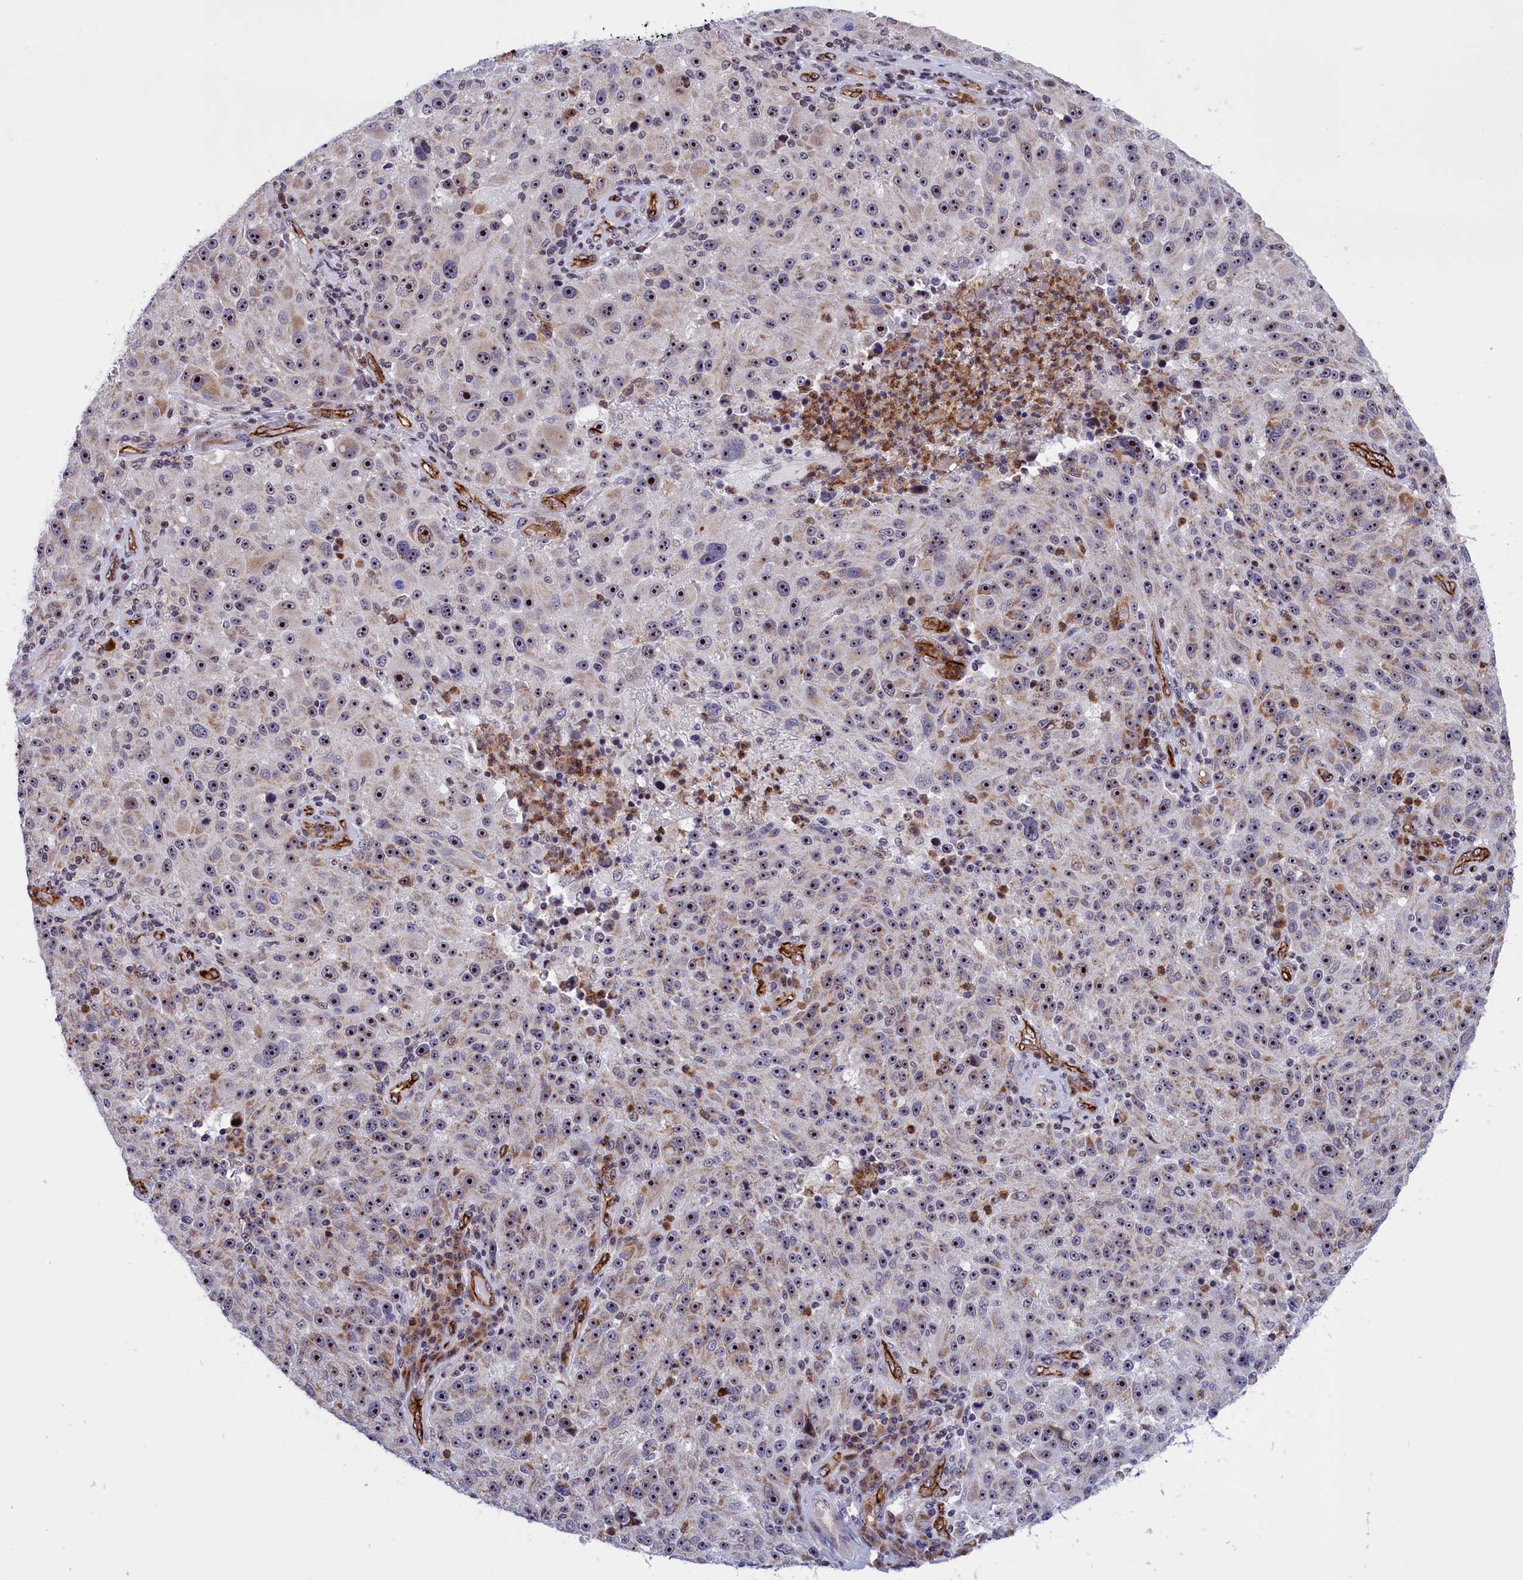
{"staining": {"intensity": "moderate", "quantity": ">75%", "location": "nuclear"}, "tissue": "melanoma", "cell_type": "Tumor cells", "image_type": "cancer", "snomed": [{"axis": "morphology", "description": "Malignant melanoma, NOS"}, {"axis": "topography", "description": "Skin"}], "caption": "Tumor cells demonstrate medium levels of moderate nuclear staining in approximately >75% of cells in human malignant melanoma. Using DAB (brown) and hematoxylin (blue) stains, captured at high magnification using brightfield microscopy.", "gene": "MPND", "patient": {"sex": "male", "age": 53}}